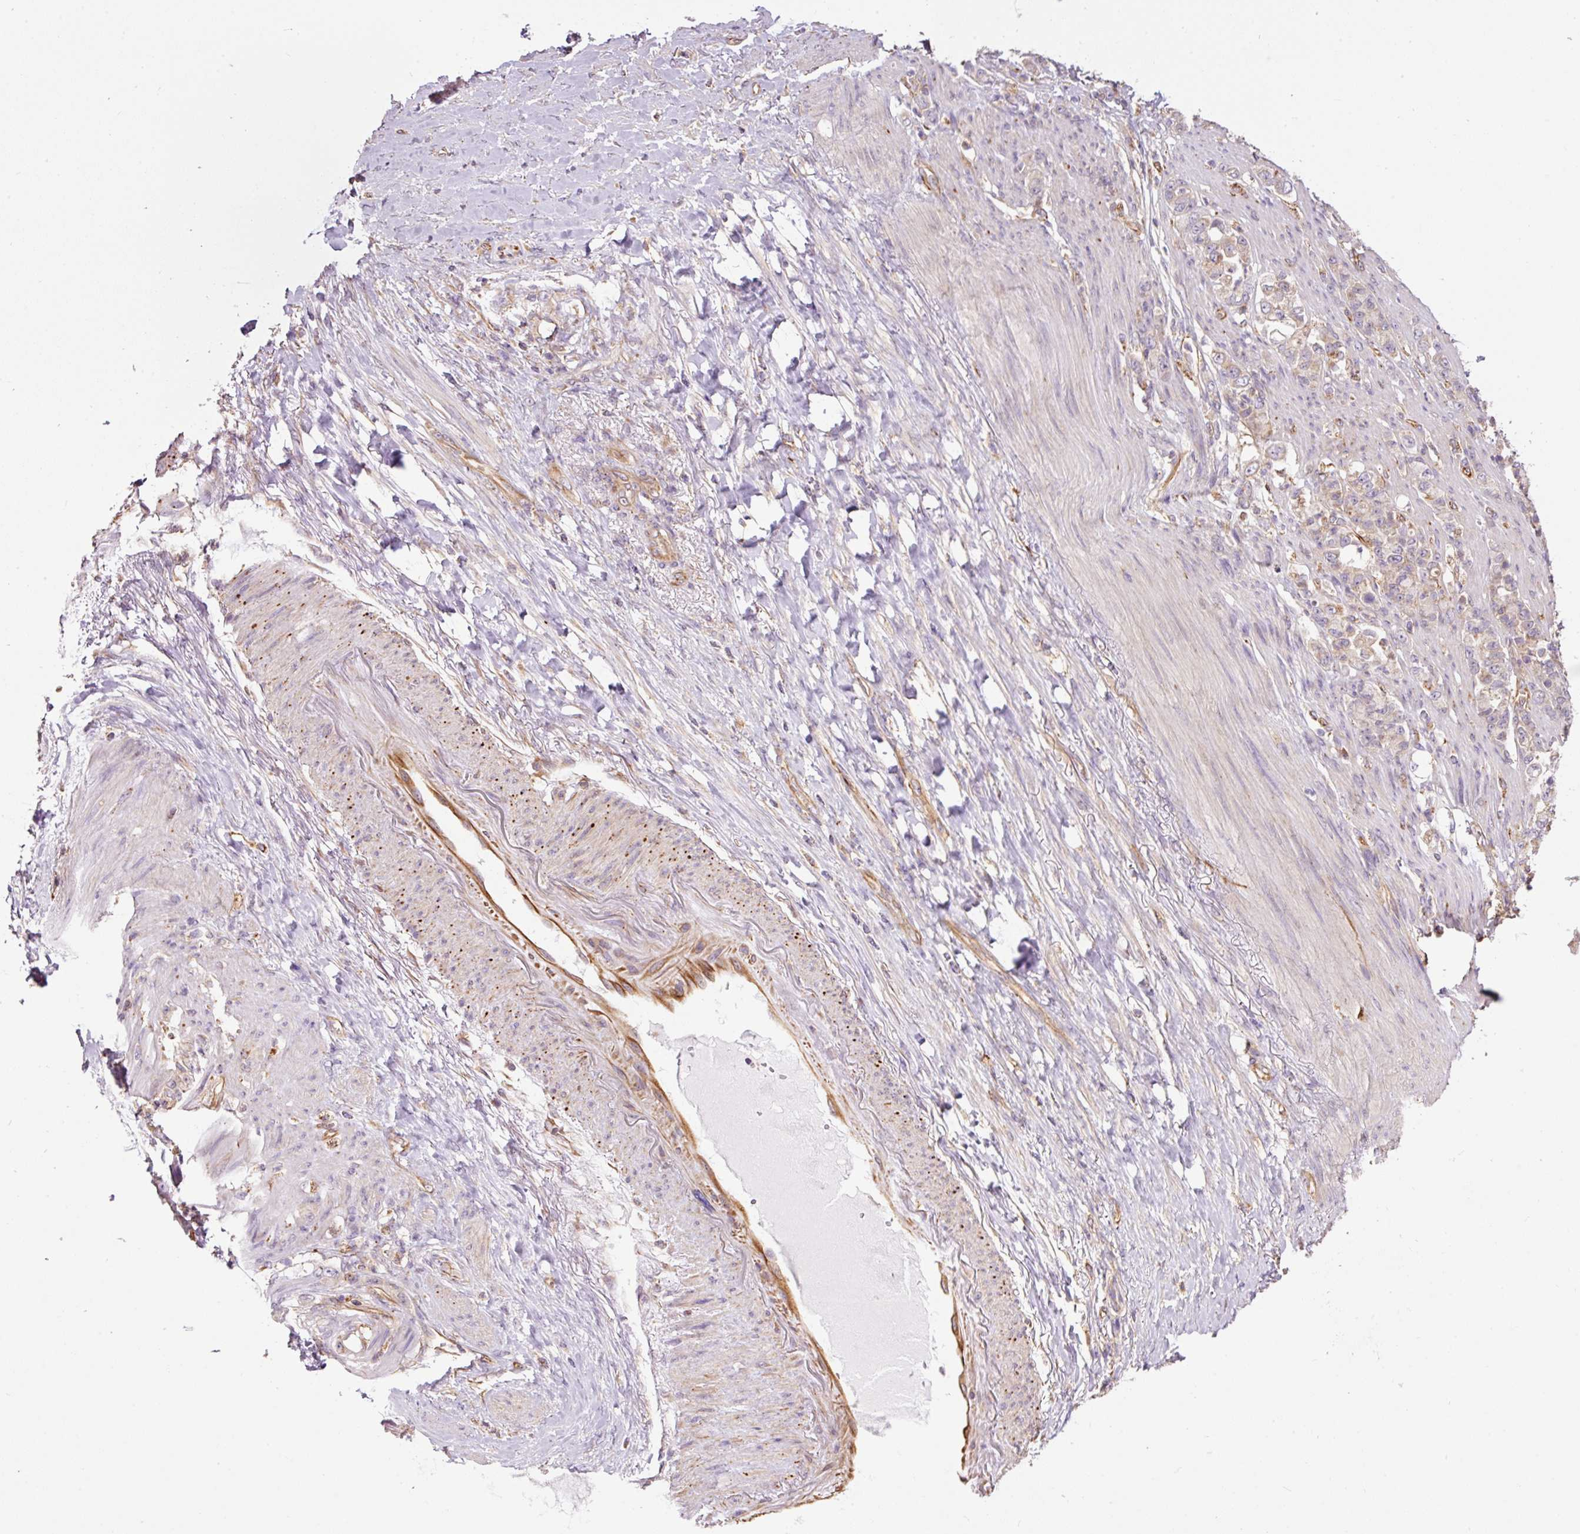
{"staining": {"intensity": "moderate", "quantity": "<25%", "location": "cytoplasmic/membranous"}, "tissue": "stomach cancer", "cell_type": "Tumor cells", "image_type": "cancer", "snomed": [{"axis": "morphology", "description": "Normal tissue, NOS"}, {"axis": "morphology", "description": "Adenocarcinoma, NOS"}, {"axis": "topography", "description": "Stomach"}], "caption": "Moderate cytoplasmic/membranous staining is seen in approximately <25% of tumor cells in stomach cancer. The staining was performed using DAB (3,3'-diaminobenzidine), with brown indicating positive protein expression. Nuclei are stained blue with hematoxylin.", "gene": "PCK2", "patient": {"sex": "female", "age": 79}}